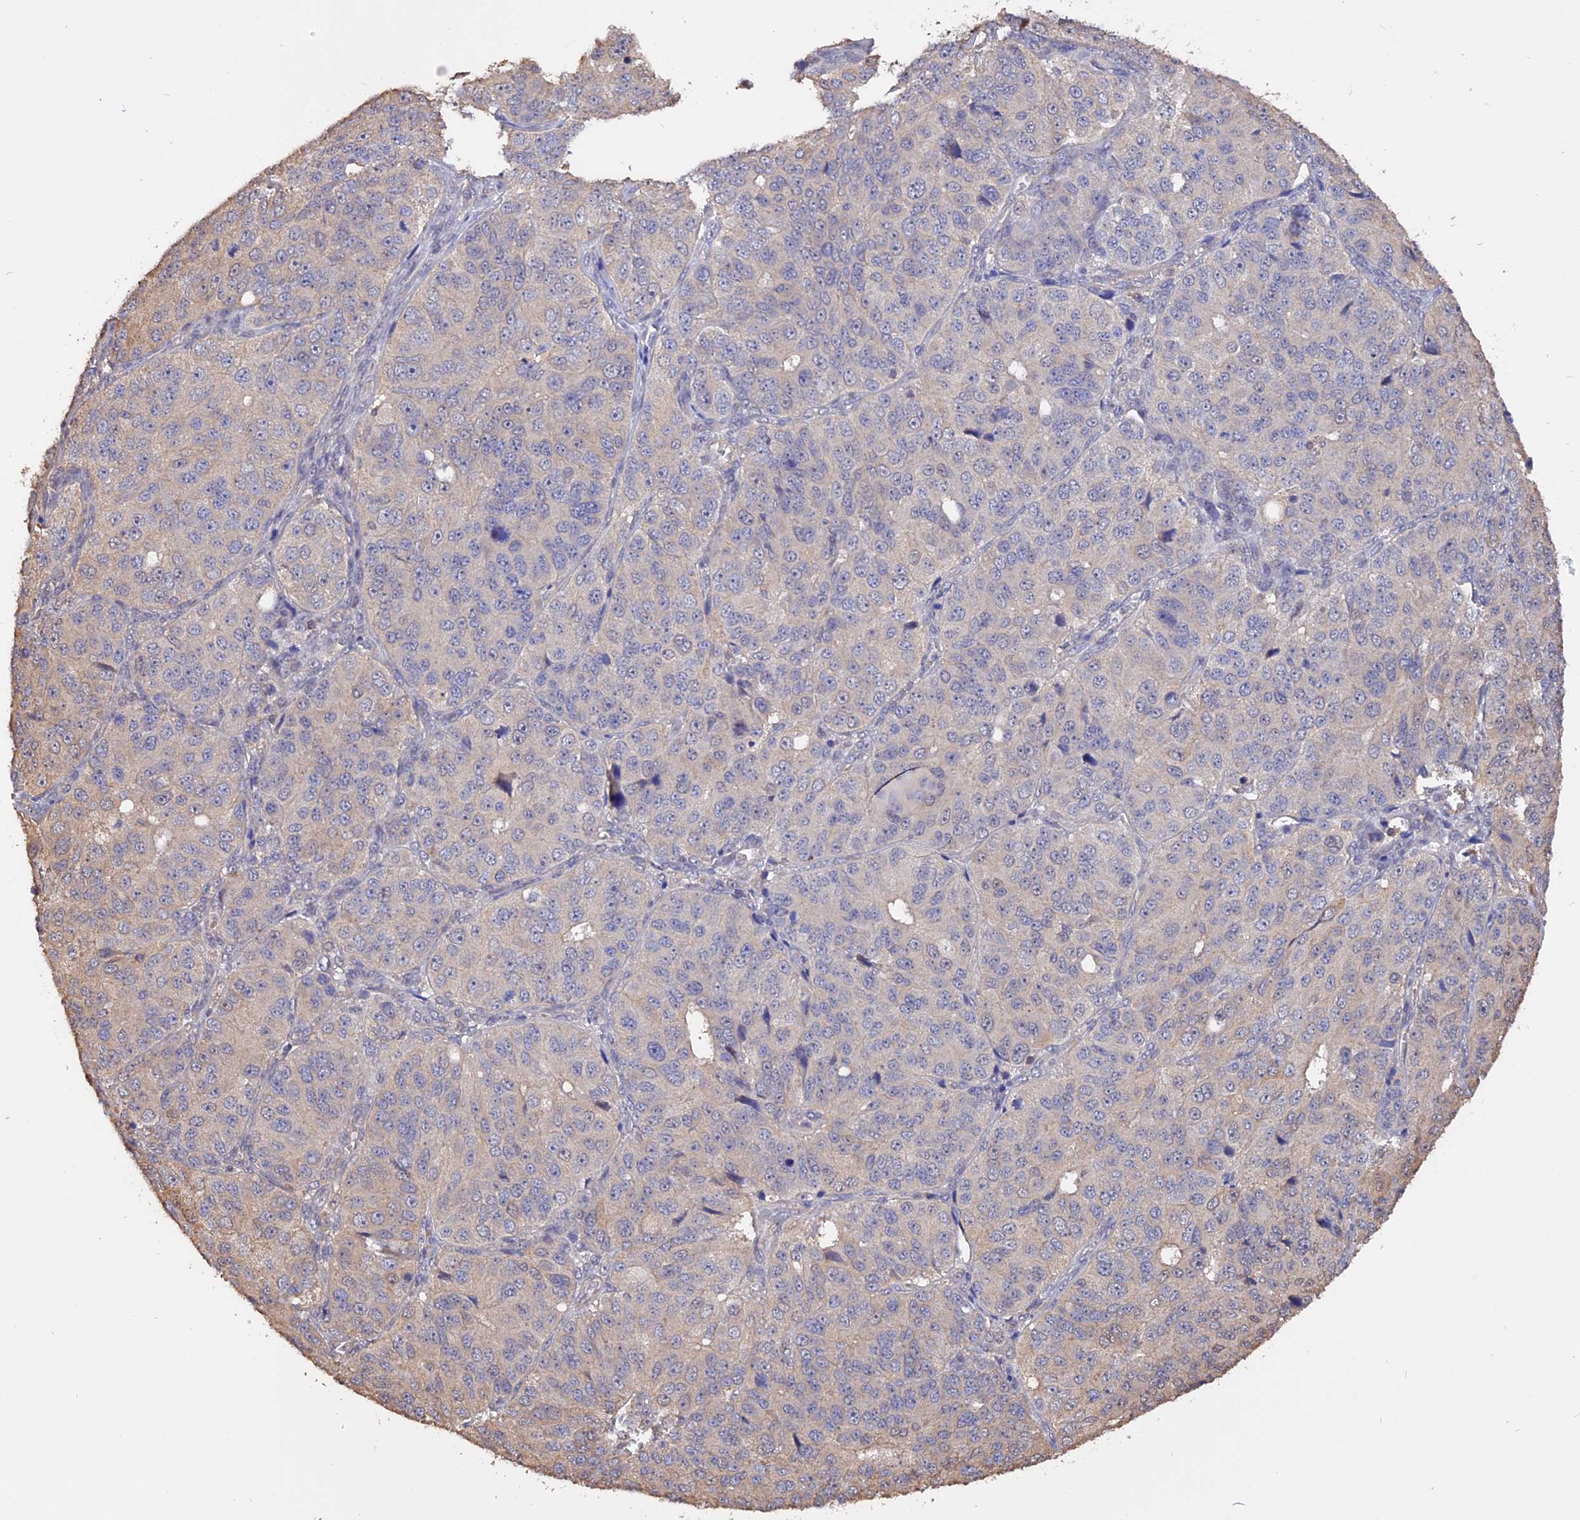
{"staining": {"intensity": "weak", "quantity": "<25%", "location": "cytoplasmic/membranous"}, "tissue": "ovarian cancer", "cell_type": "Tumor cells", "image_type": "cancer", "snomed": [{"axis": "morphology", "description": "Carcinoma, endometroid"}, {"axis": "topography", "description": "Ovary"}], "caption": "DAB (3,3'-diaminobenzidine) immunohistochemical staining of human ovarian endometroid carcinoma reveals no significant positivity in tumor cells.", "gene": "CARMIL2", "patient": {"sex": "female", "age": 51}}